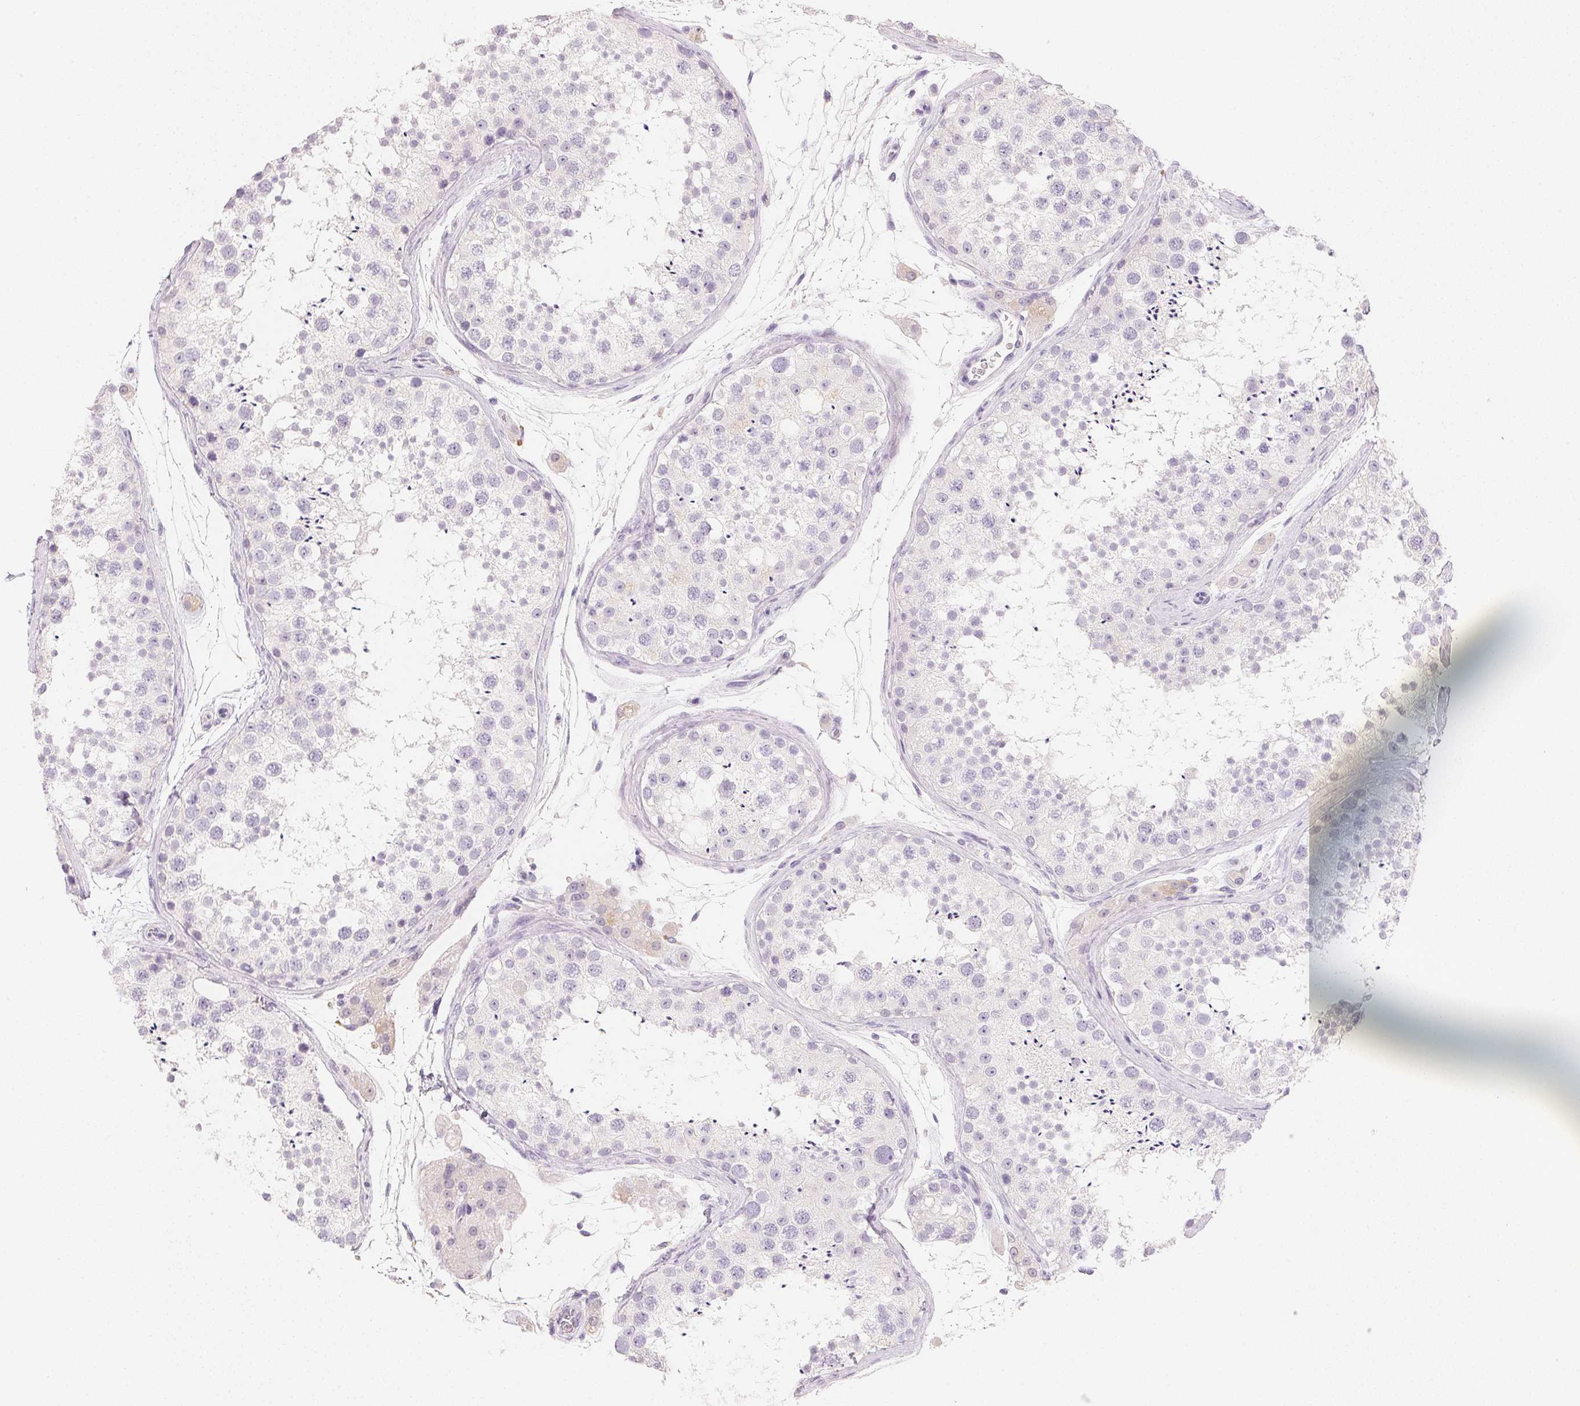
{"staining": {"intensity": "negative", "quantity": "none", "location": "none"}, "tissue": "testis", "cell_type": "Cells in seminiferous ducts", "image_type": "normal", "snomed": [{"axis": "morphology", "description": "Normal tissue, NOS"}, {"axis": "topography", "description": "Testis"}], "caption": "Immunohistochemistry (IHC) image of normal testis: testis stained with DAB shows no significant protein staining in cells in seminiferous ducts. (Stains: DAB (3,3'-diaminobenzidine) IHC with hematoxylin counter stain, Microscopy: brightfield microscopy at high magnification).", "gene": "ACP3", "patient": {"sex": "male", "age": 41}}